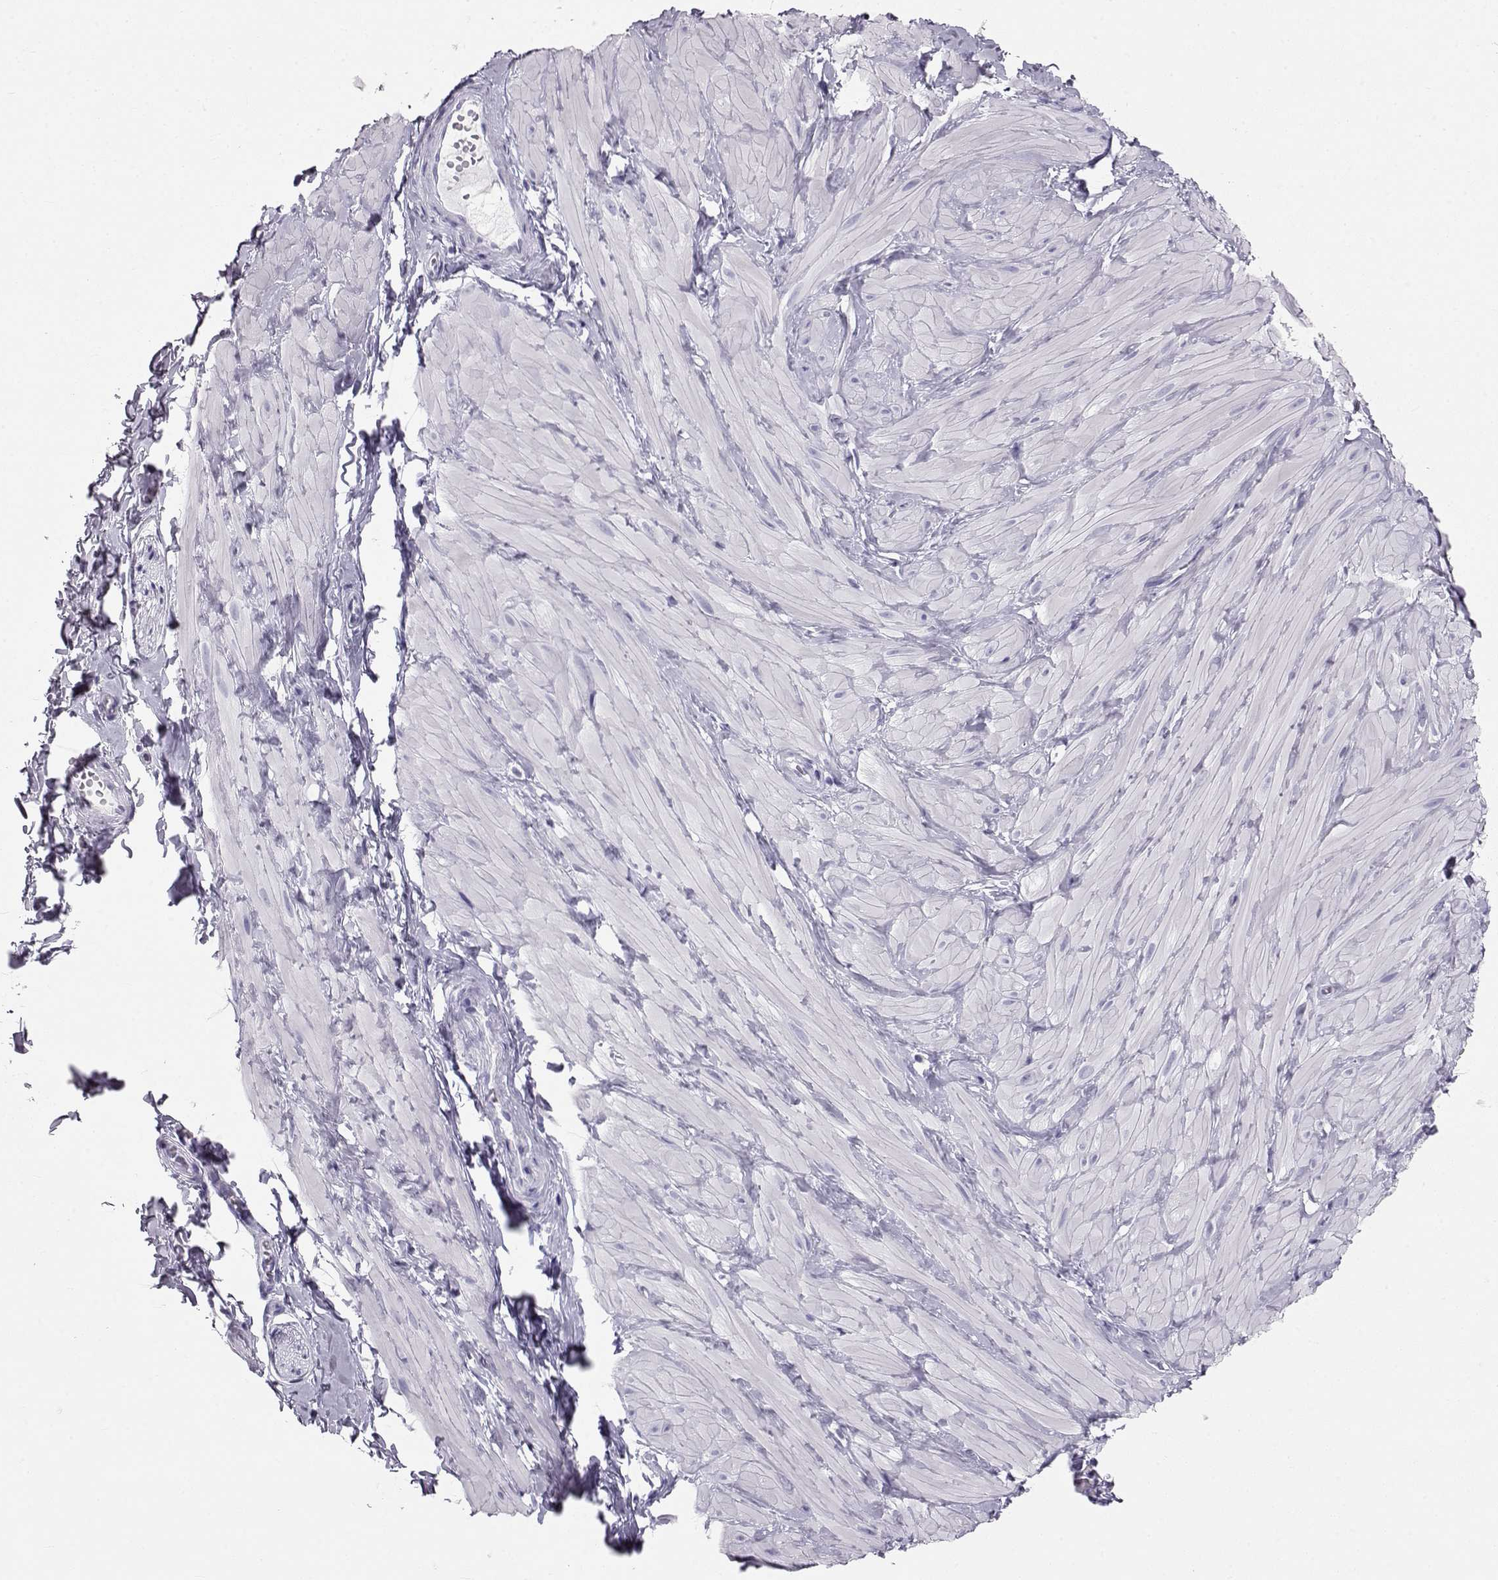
{"staining": {"intensity": "negative", "quantity": "none", "location": "none"}, "tissue": "adipose tissue", "cell_type": "Adipocytes", "image_type": "normal", "snomed": [{"axis": "morphology", "description": "Normal tissue, NOS"}, {"axis": "topography", "description": "Smooth muscle"}, {"axis": "topography", "description": "Peripheral nerve tissue"}], "caption": "Immunohistochemical staining of normal human adipose tissue displays no significant staining in adipocytes. The staining is performed using DAB (3,3'-diaminobenzidine) brown chromogen with nuclei counter-stained in using hematoxylin.", "gene": "RD3", "patient": {"sex": "male", "age": 22}}